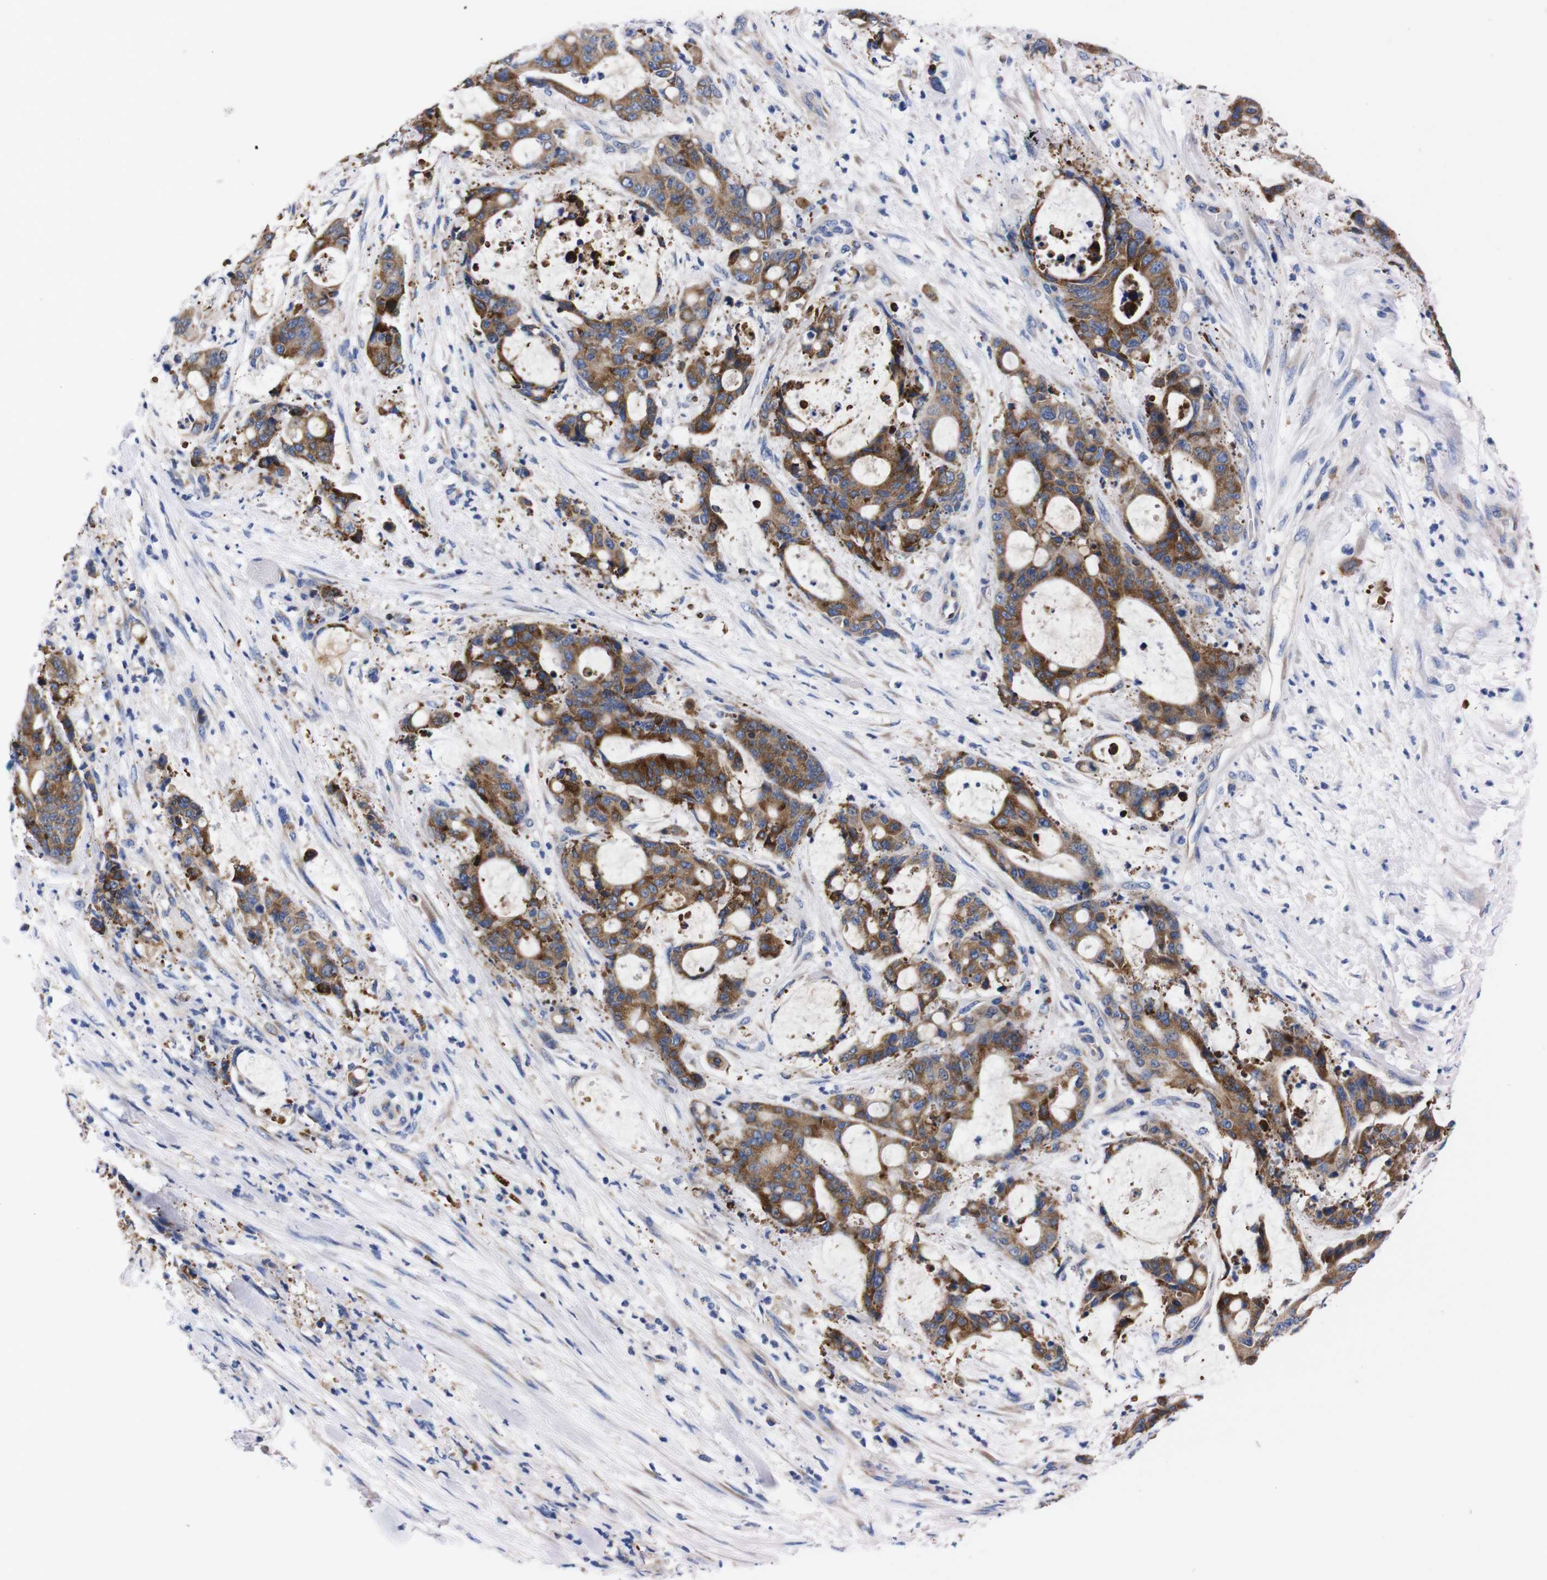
{"staining": {"intensity": "moderate", "quantity": ">75%", "location": "cytoplasmic/membranous"}, "tissue": "liver cancer", "cell_type": "Tumor cells", "image_type": "cancer", "snomed": [{"axis": "morphology", "description": "Normal tissue, NOS"}, {"axis": "morphology", "description": "Cholangiocarcinoma"}, {"axis": "topography", "description": "Liver"}, {"axis": "topography", "description": "Peripheral nerve tissue"}], "caption": "Human liver cholangiocarcinoma stained with a brown dye exhibits moderate cytoplasmic/membranous positive expression in approximately >75% of tumor cells.", "gene": "NEBL", "patient": {"sex": "female", "age": 73}}